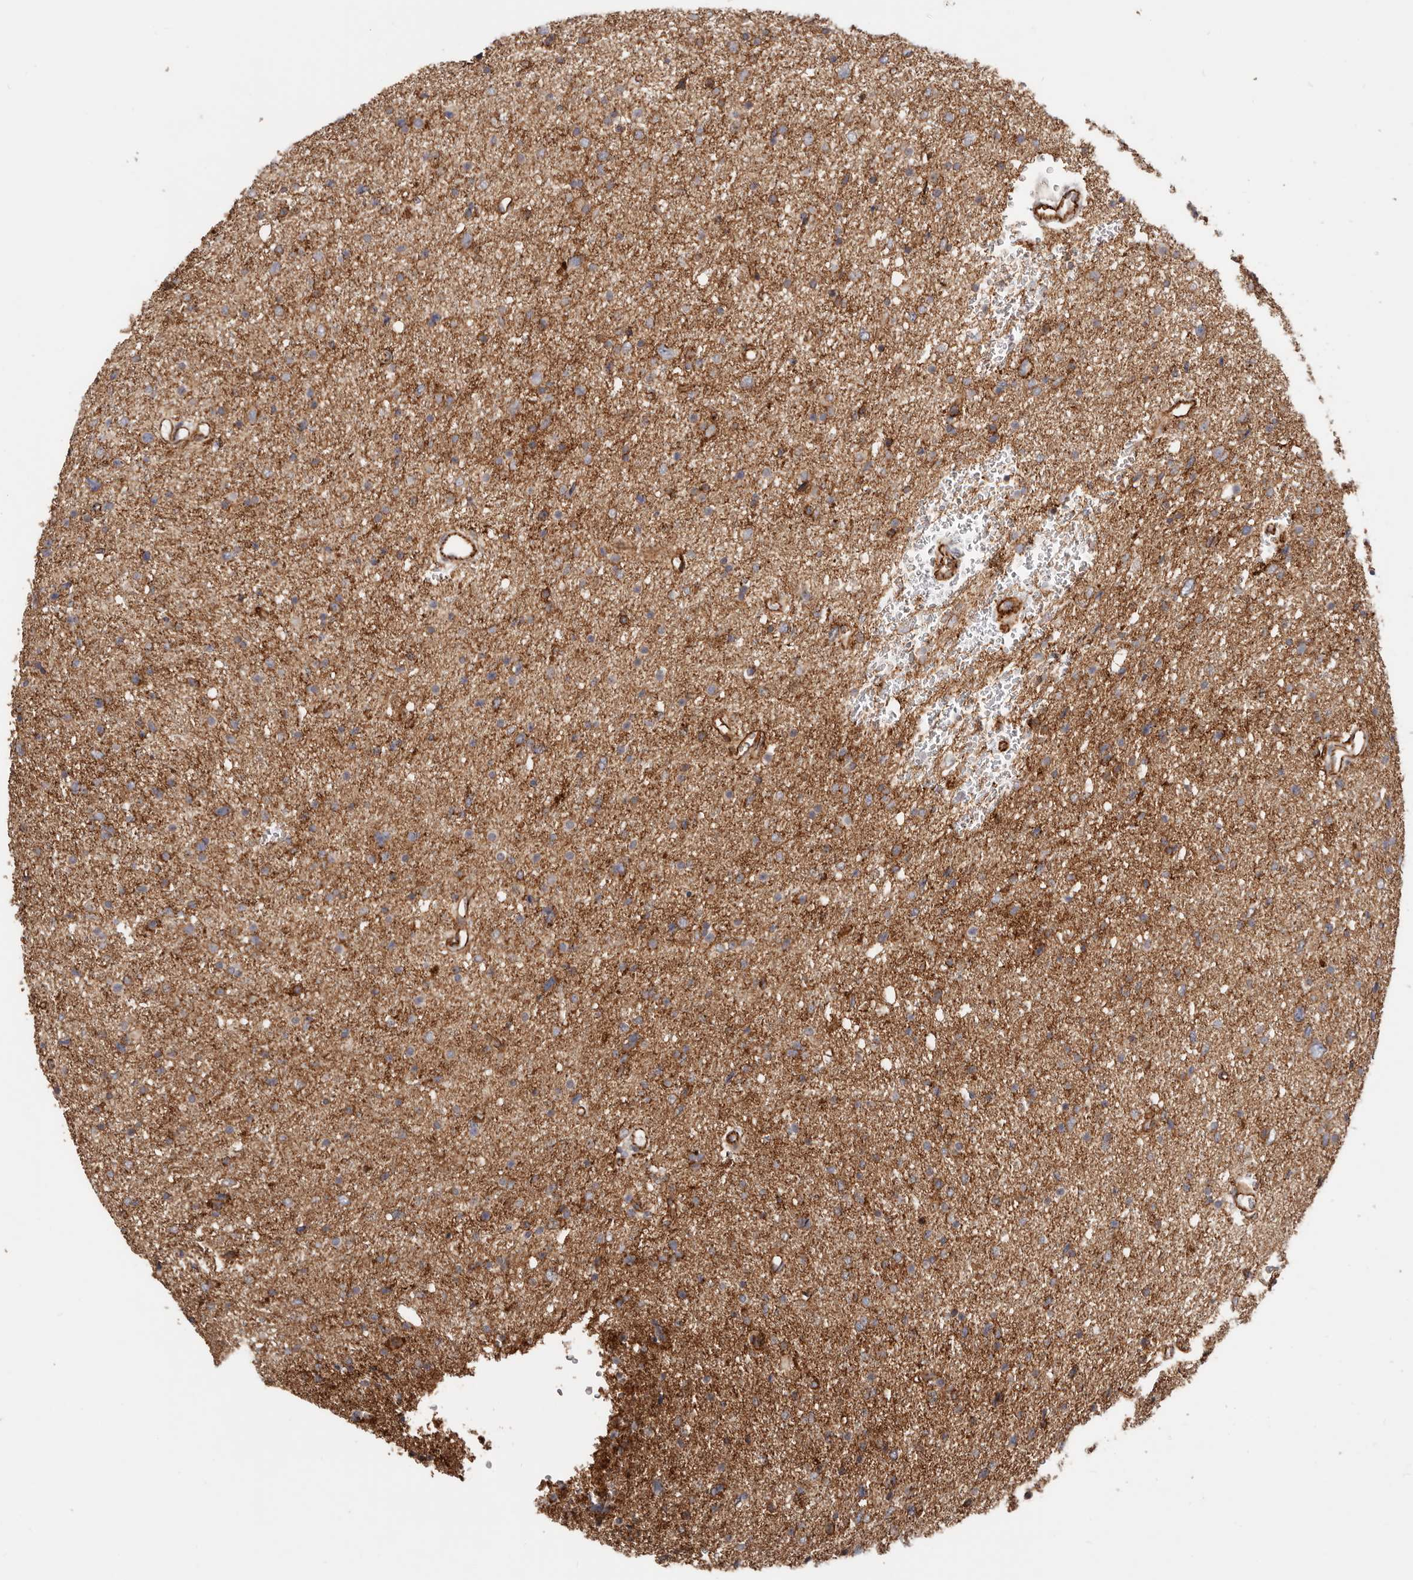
{"staining": {"intensity": "moderate", "quantity": ">75%", "location": "cytoplasmic/membranous"}, "tissue": "glioma", "cell_type": "Tumor cells", "image_type": "cancer", "snomed": [{"axis": "morphology", "description": "Glioma, malignant, Low grade"}, {"axis": "topography", "description": "Brain"}], "caption": "An IHC micrograph of neoplastic tissue is shown. Protein staining in brown highlights moderate cytoplasmic/membranous positivity in malignant glioma (low-grade) within tumor cells.", "gene": "CTNNB1", "patient": {"sex": "female", "age": 37}}